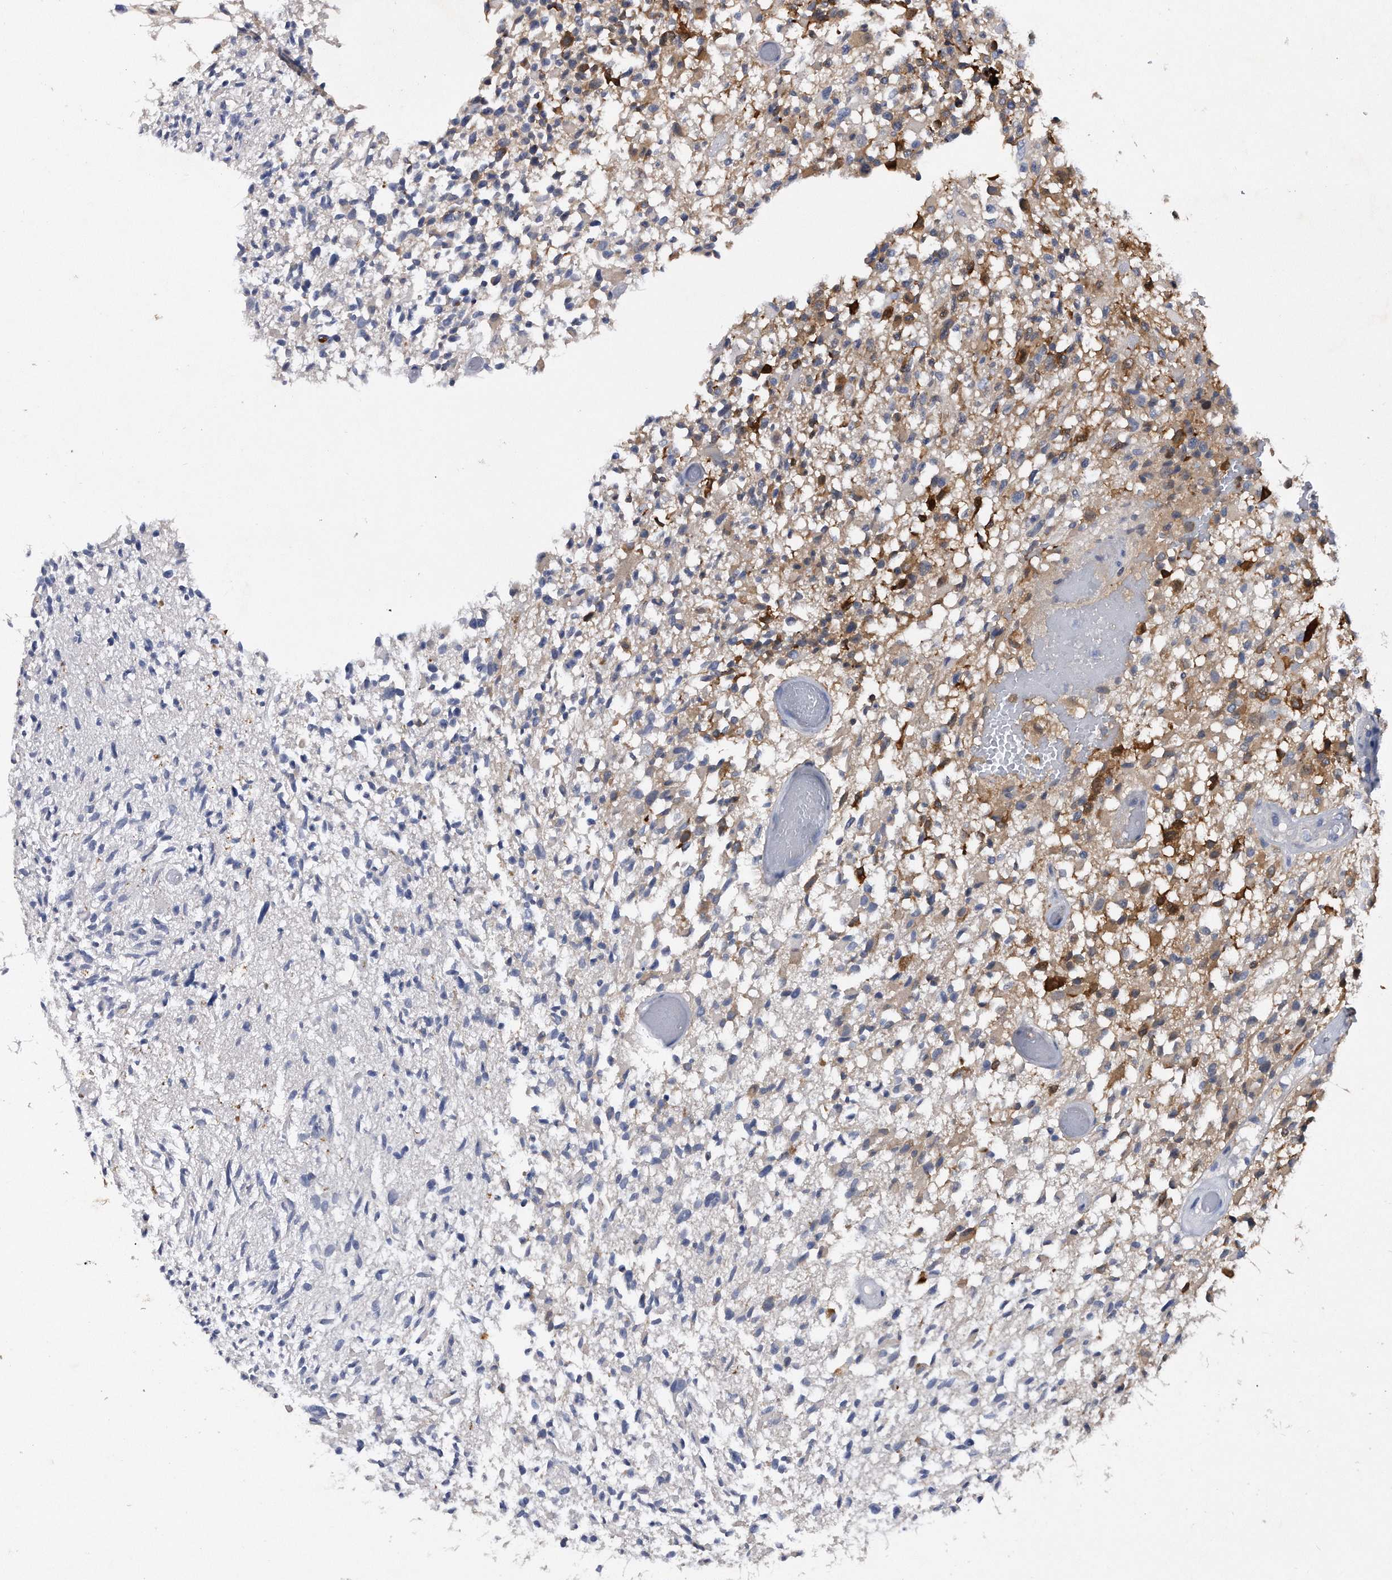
{"staining": {"intensity": "moderate", "quantity": "<25%", "location": "cytoplasmic/membranous"}, "tissue": "glioma", "cell_type": "Tumor cells", "image_type": "cancer", "snomed": [{"axis": "morphology", "description": "Glioma, malignant, High grade"}, {"axis": "morphology", "description": "Glioblastoma, NOS"}, {"axis": "topography", "description": "Brain"}], "caption": "This is a histology image of immunohistochemistry (IHC) staining of malignant glioma (high-grade), which shows moderate staining in the cytoplasmic/membranous of tumor cells.", "gene": "ASNS", "patient": {"sex": "male", "age": 60}}